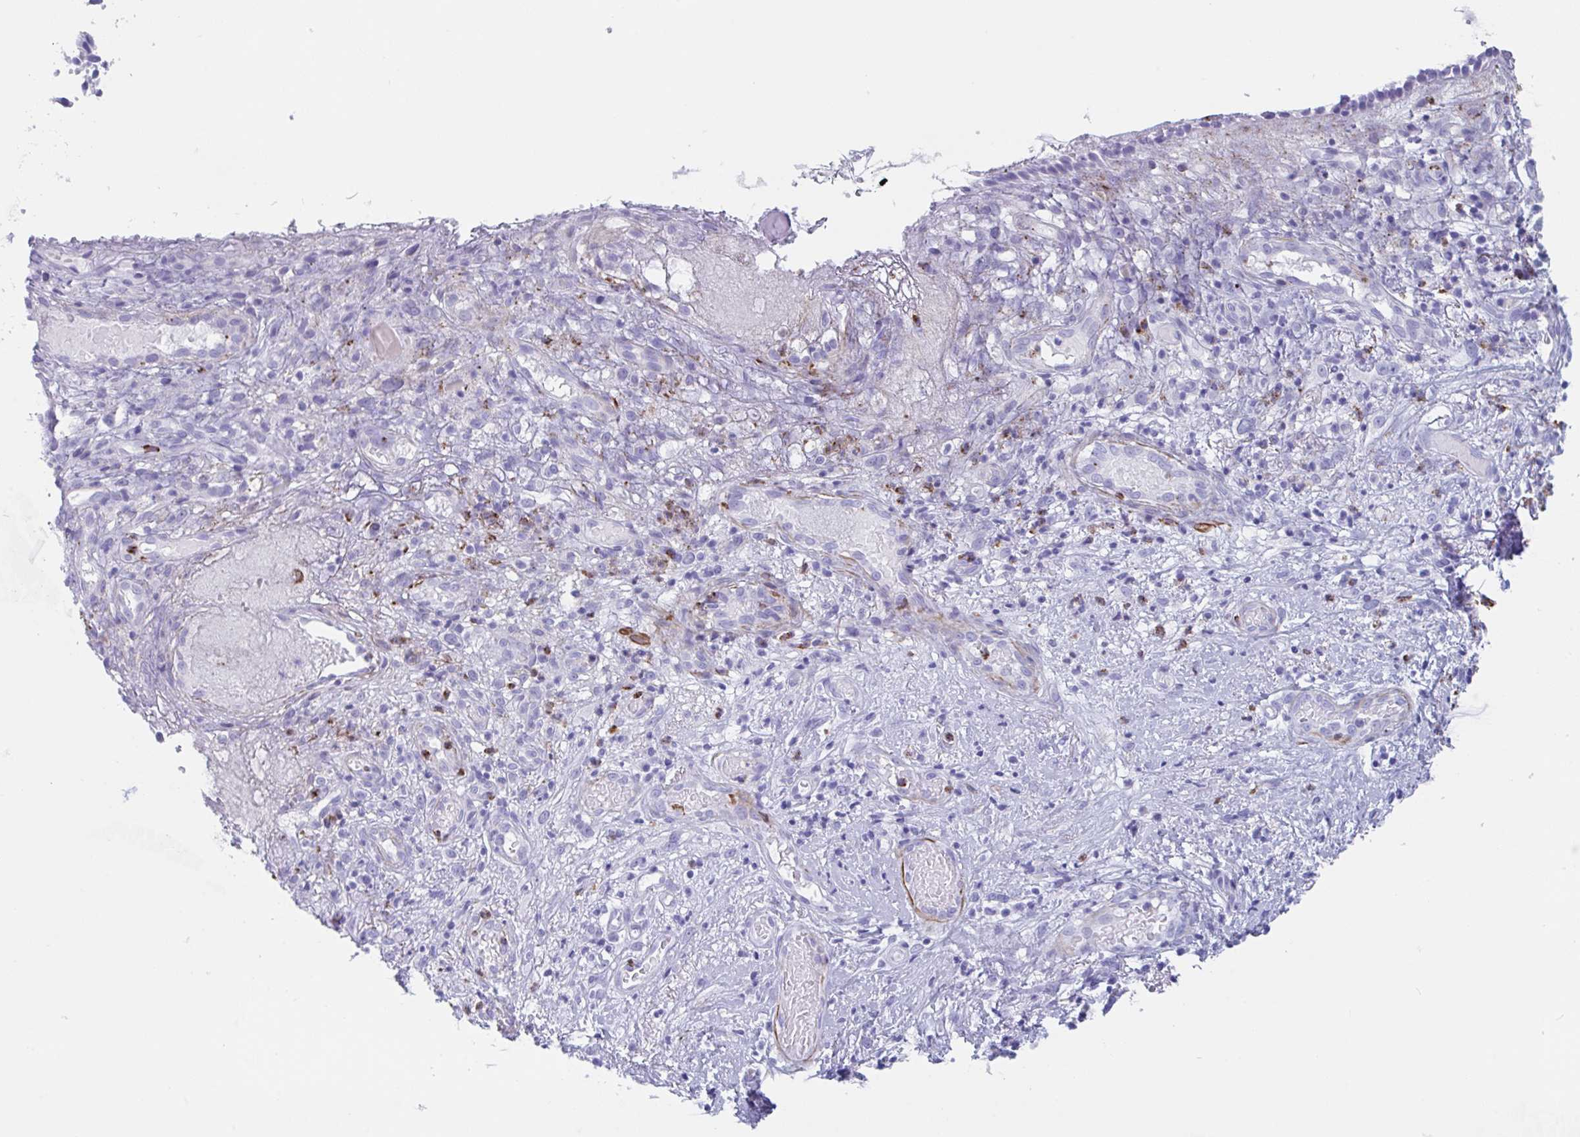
{"staining": {"intensity": "negative", "quantity": "none", "location": "none"}, "tissue": "nasopharynx", "cell_type": "Respiratory epithelial cells", "image_type": "normal", "snomed": [{"axis": "morphology", "description": "Normal tissue, NOS"}, {"axis": "morphology", "description": "Inflammation, NOS"}, {"axis": "topography", "description": "Nasopharynx"}], "caption": "DAB immunohistochemical staining of normal human nasopharynx demonstrates no significant expression in respiratory epithelial cells.", "gene": "TAS2R41", "patient": {"sex": "male", "age": 54}}